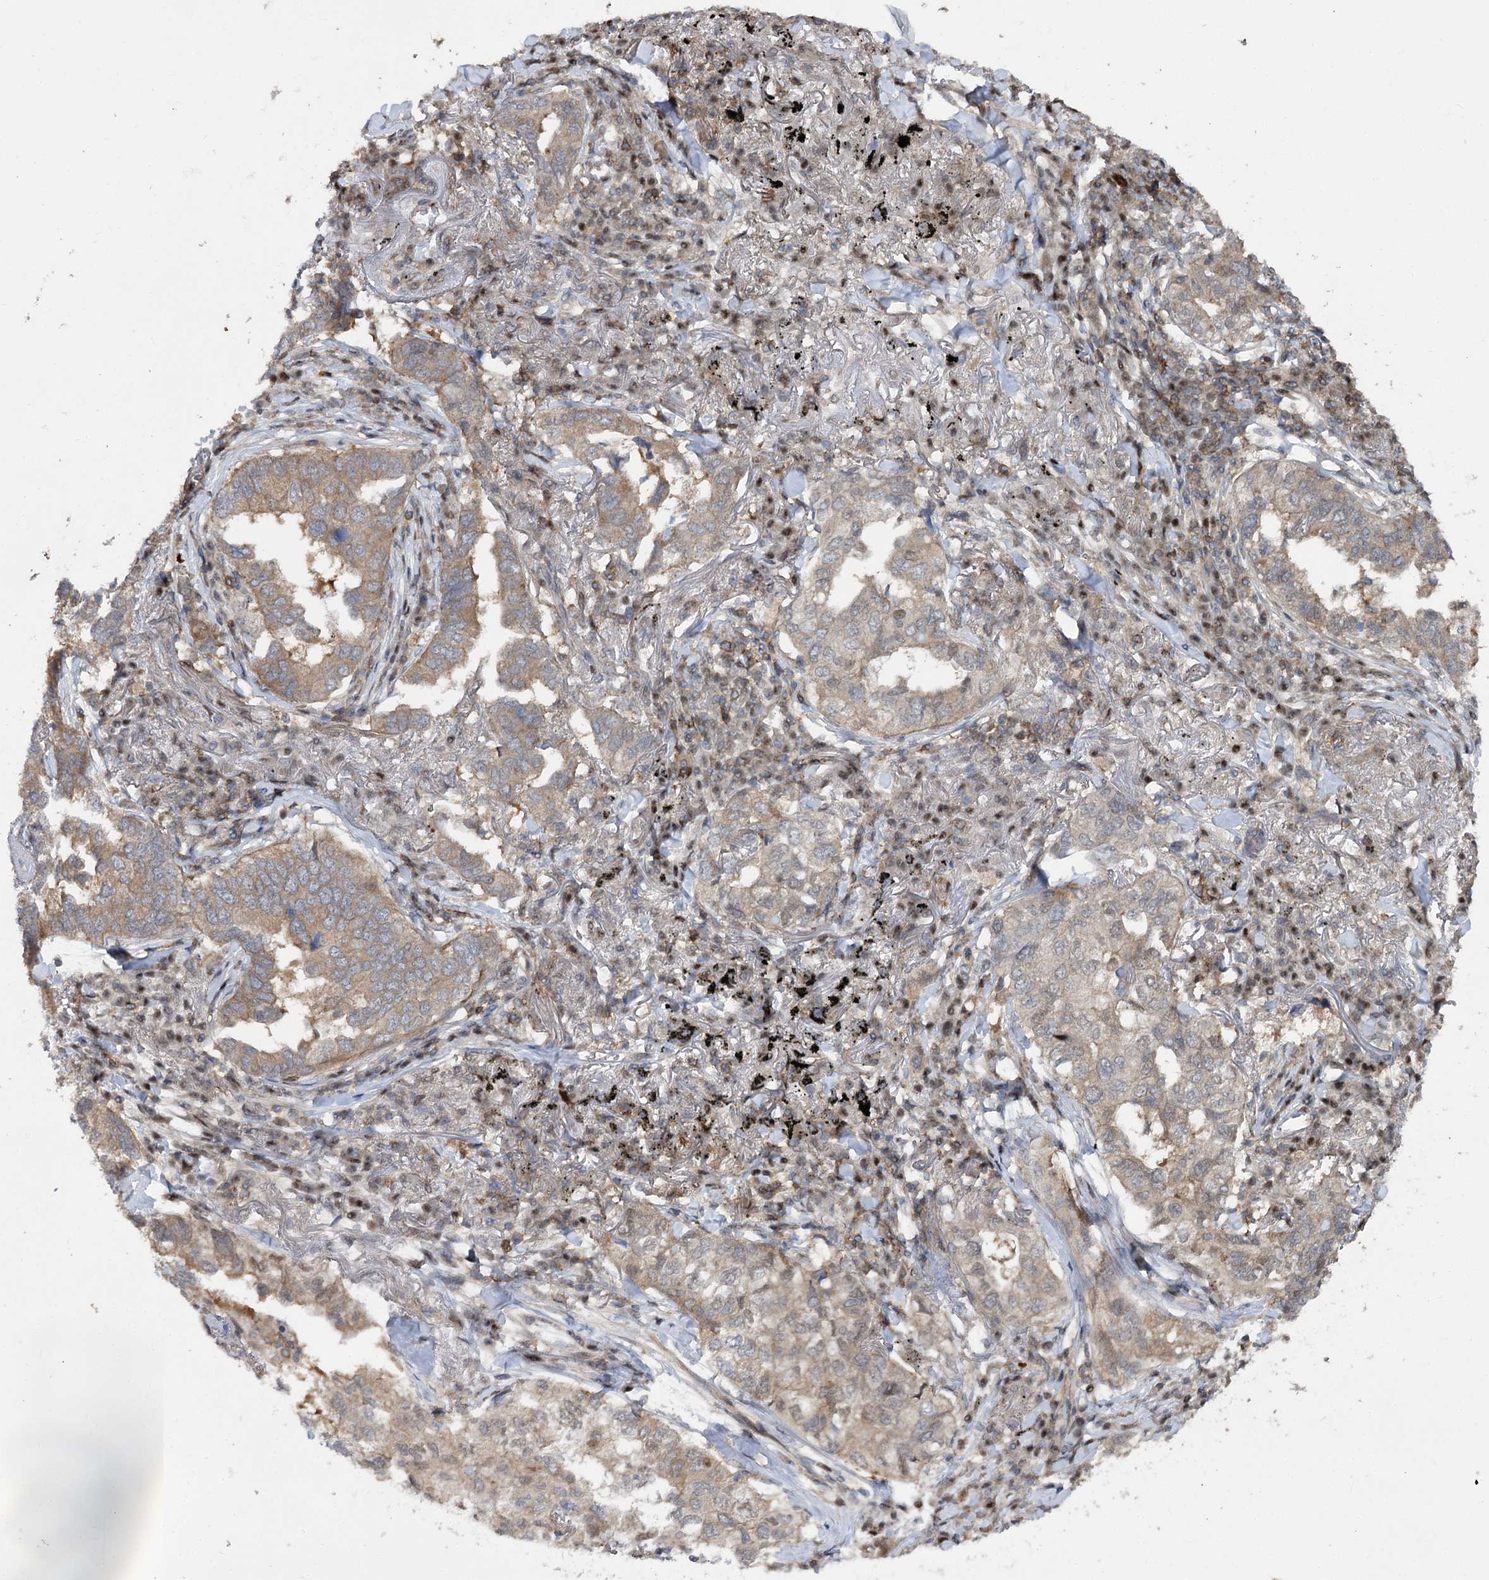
{"staining": {"intensity": "moderate", "quantity": "25%-75%", "location": "cytoplasmic/membranous"}, "tissue": "lung cancer", "cell_type": "Tumor cells", "image_type": "cancer", "snomed": [{"axis": "morphology", "description": "Adenocarcinoma, NOS"}, {"axis": "topography", "description": "Lung"}], "caption": "Lung cancer (adenocarcinoma) stained with a protein marker displays moderate staining in tumor cells.", "gene": "STX6", "patient": {"sex": "male", "age": 65}}